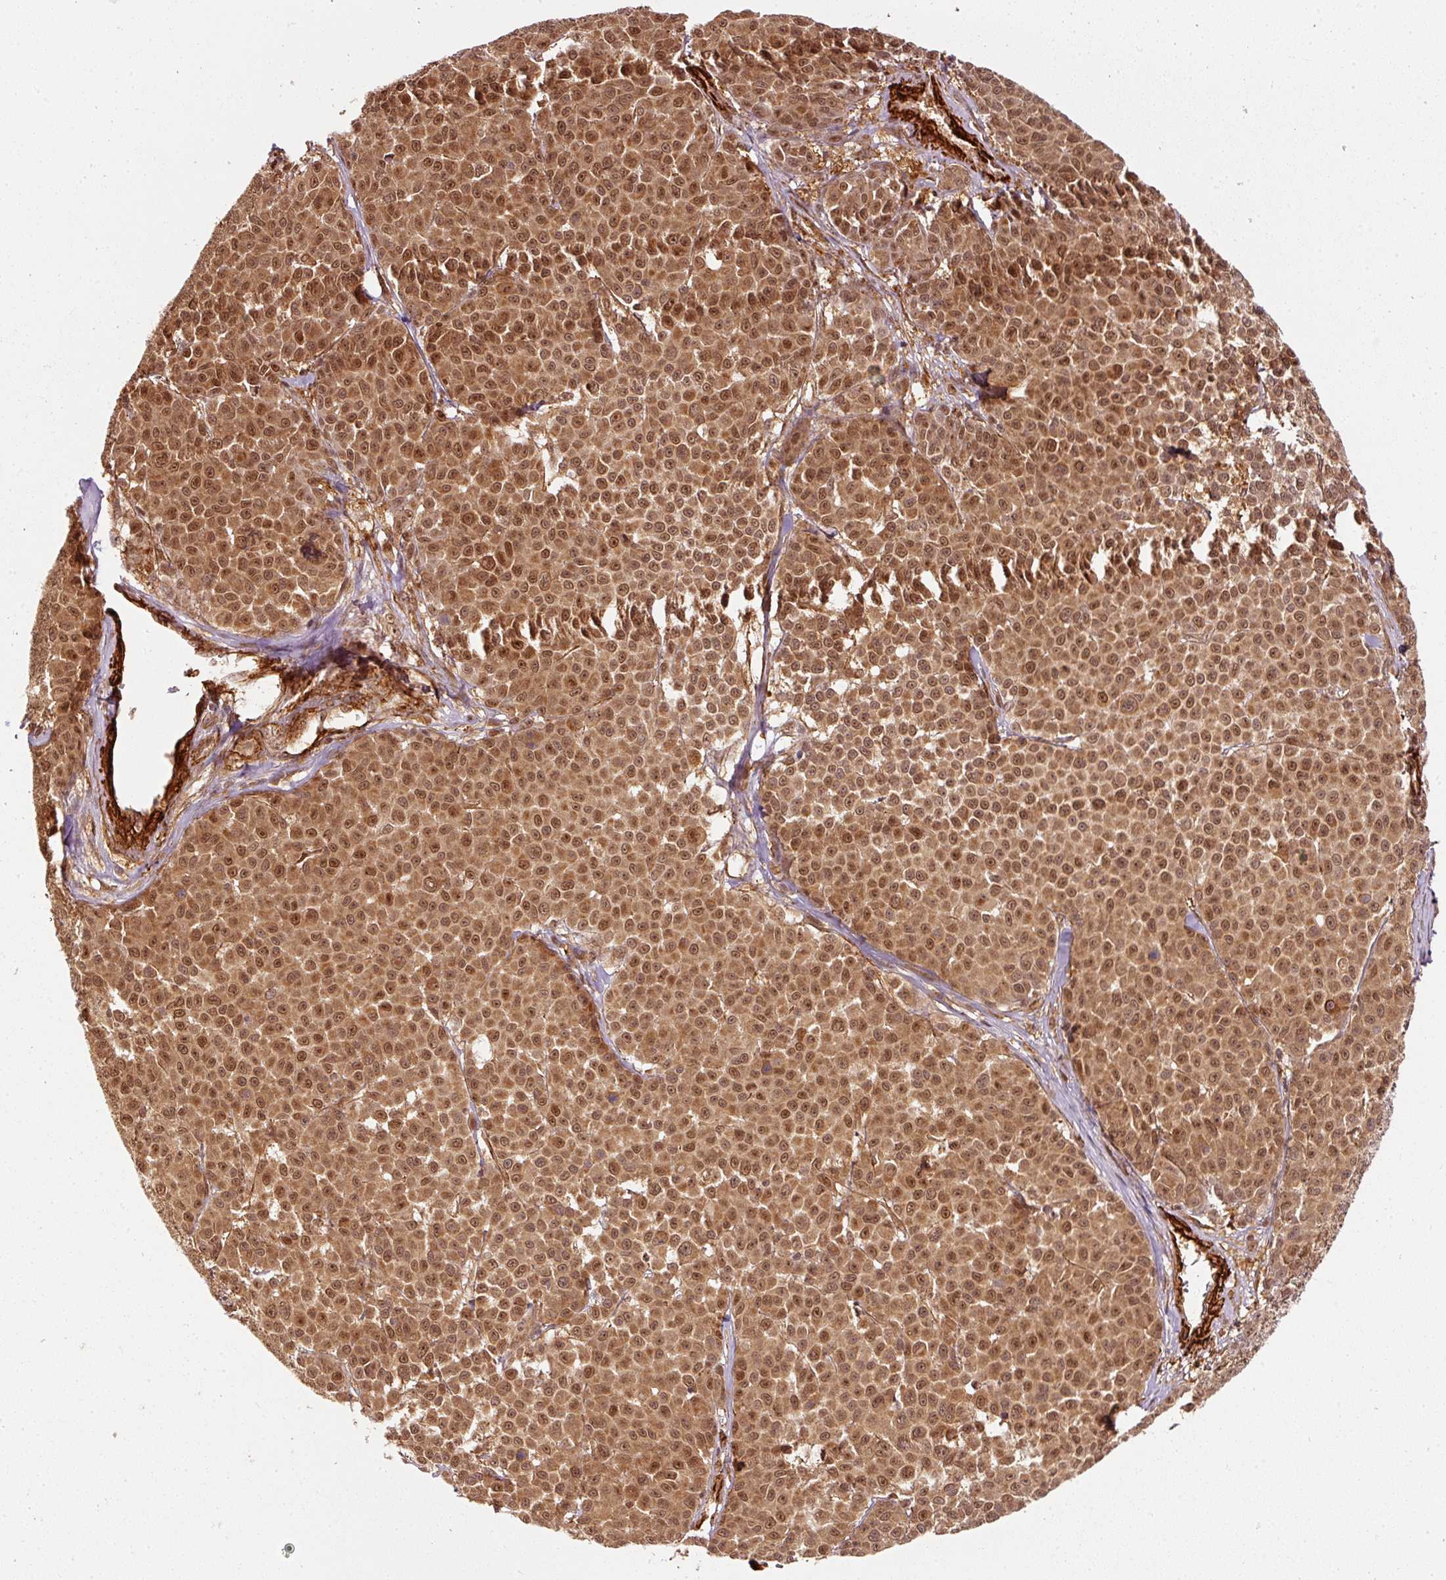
{"staining": {"intensity": "moderate", "quantity": ">75%", "location": "cytoplasmic/membranous,nuclear"}, "tissue": "melanoma", "cell_type": "Tumor cells", "image_type": "cancer", "snomed": [{"axis": "morphology", "description": "Malignant melanoma, NOS"}, {"axis": "topography", "description": "Skin"}], "caption": "Protein expression analysis of human malignant melanoma reveals moderate cytoplasmic/membranous and nuclear expression in approximately >75% of tumor cells.", "gene": "PSMD1", "patient": {"sex": "male", "age": 46}}